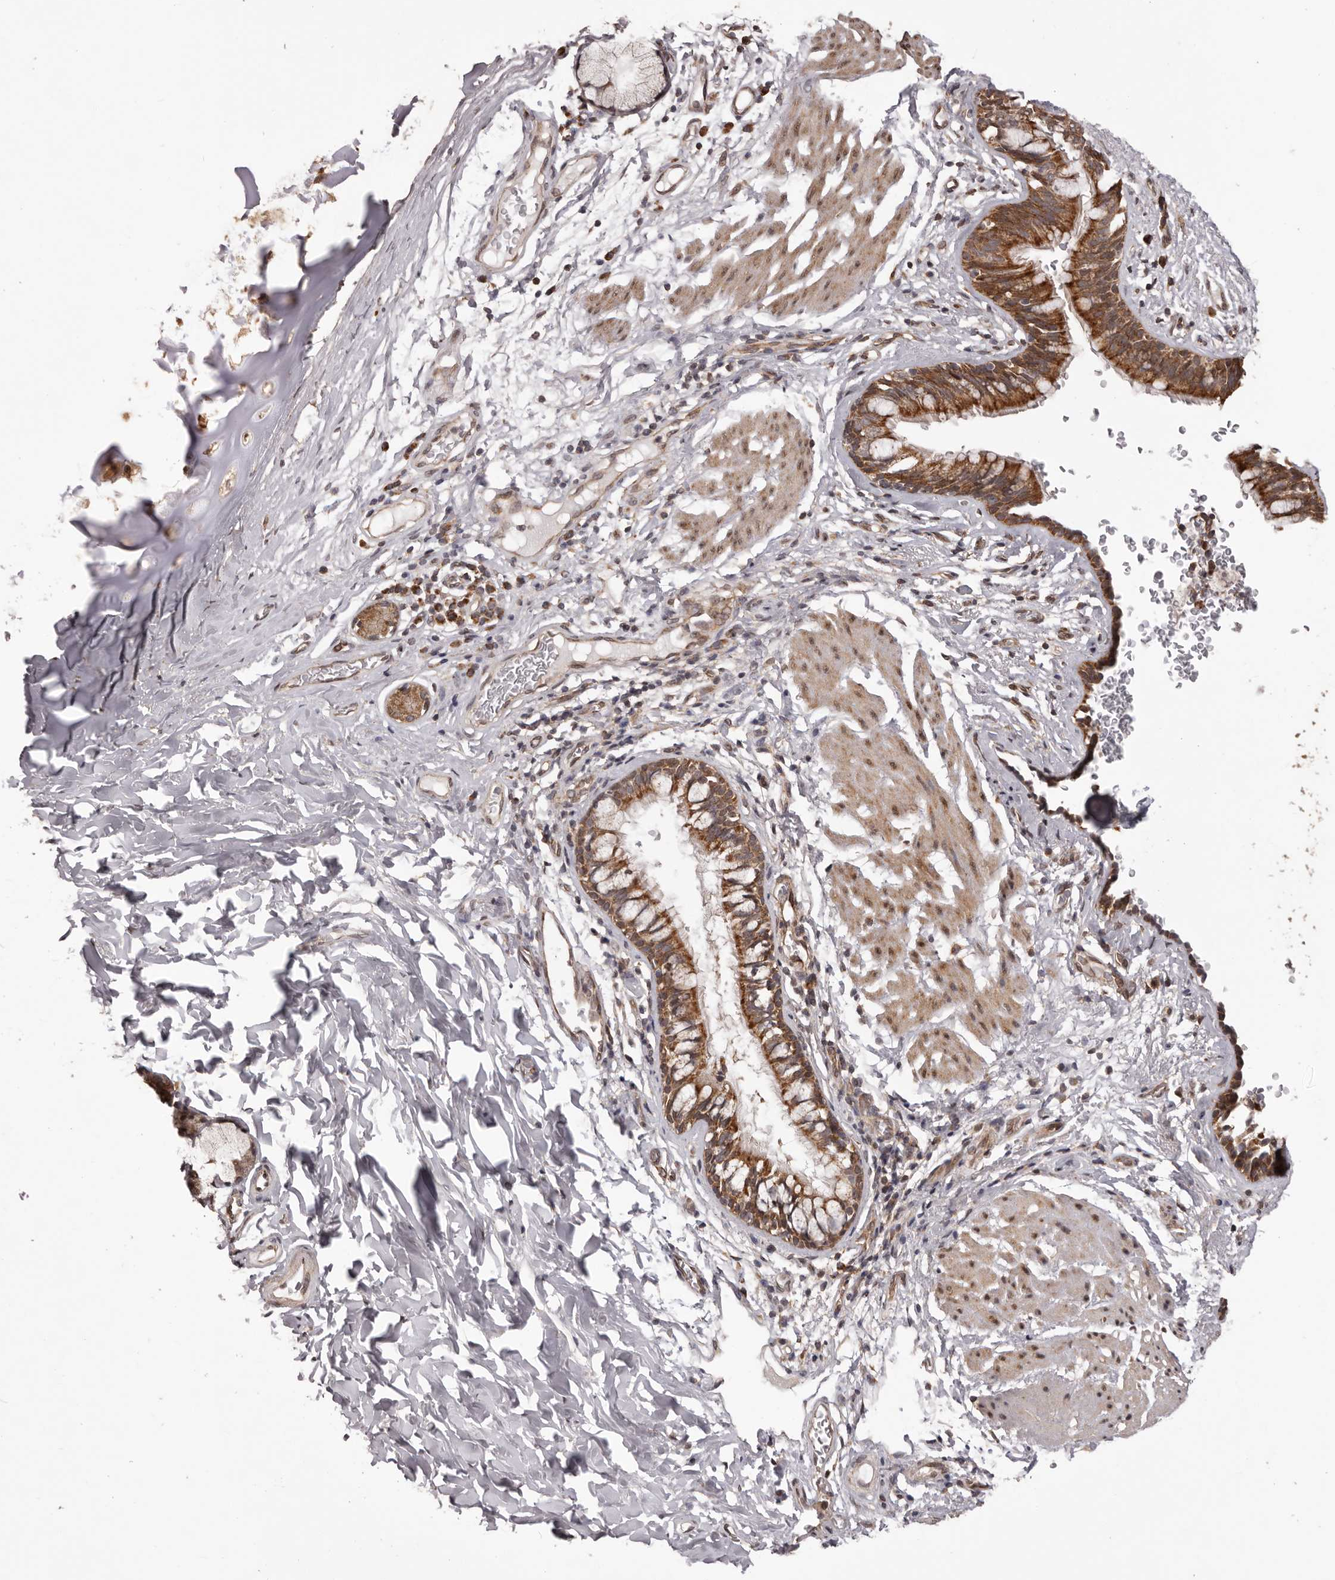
{"staining": {"intensity": "strong", "quantity": ">75%", "location": "cytoplasmic/membranous"}, "tissue": "bronchus", "cell_type": "Respiratory epithelial cells", "image_type": "normal", "snomed": [{"axis": "morphology", "description": "Normal tissue, NOS"}, {"axis": "topography", "description": "Cartilage tissue"}, {"axis": "topography", "description": "Bronchus"}], "caption": "Bronchus stained for a protein (brown) exhibits strong cytoplasmic/membranous positive expression in about >75% of respiratory epithelial cells.", "gene": "CHRM2", "patient": {"sex": "female", "age": 36}}